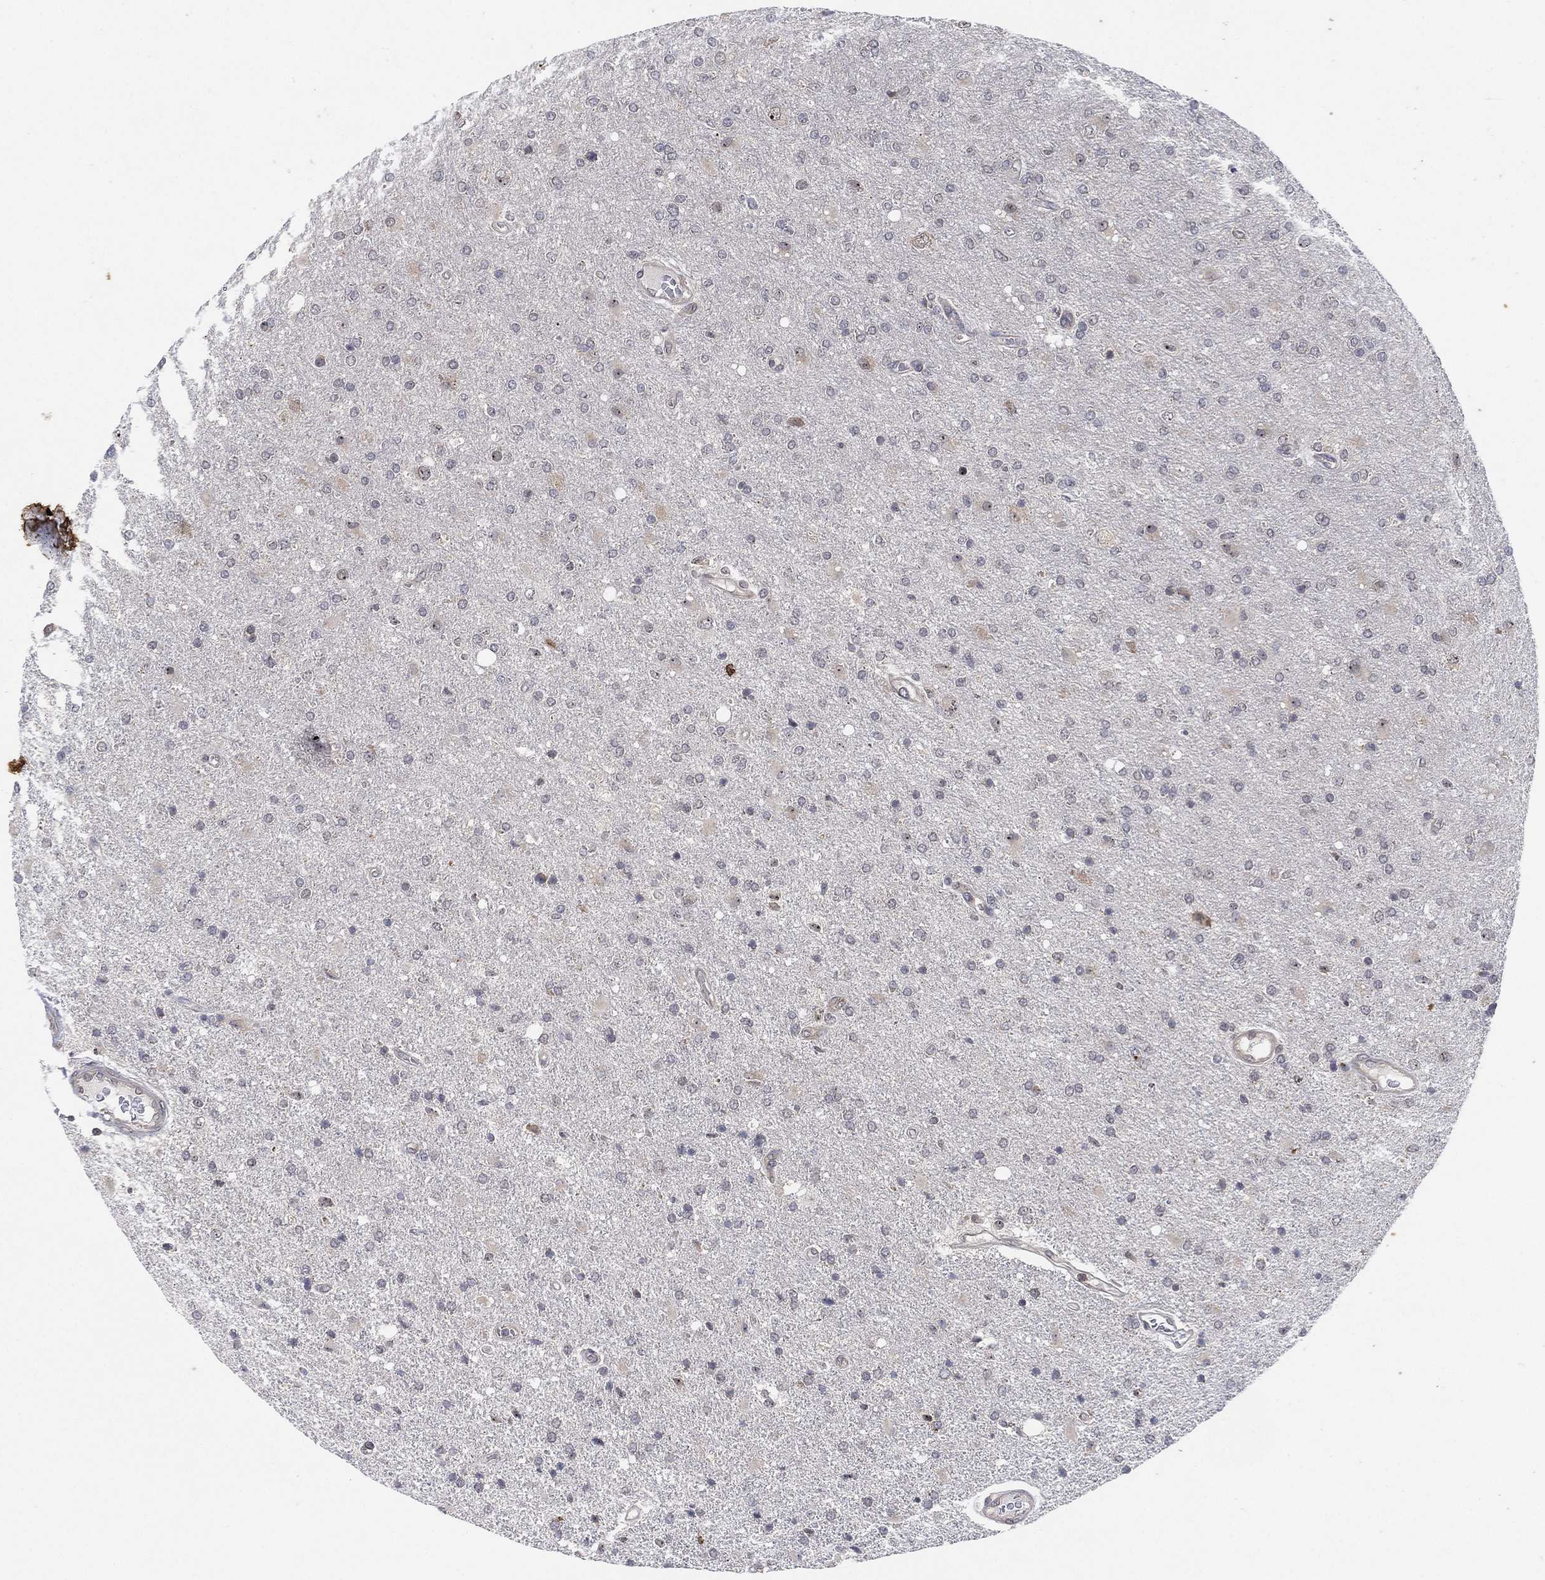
{"staining": {"intensity": "negative", "quantity": "none", "location": "none"}, "tissue": "glioma", "cell_type": "Tumor cells", "image_type": "cancer", "snomed": [{"axis": "morphology", "description": "Glioma, malignant, High grade"}, {"axis": "topography", "description": "Cerebral cortex"}], "caption": "The micrograph demonstrates no significant expression in tumor cells of malignant high-grade glioma.", "gene": "TMCO1", "patient": {"sex": "male", "age": 70}}